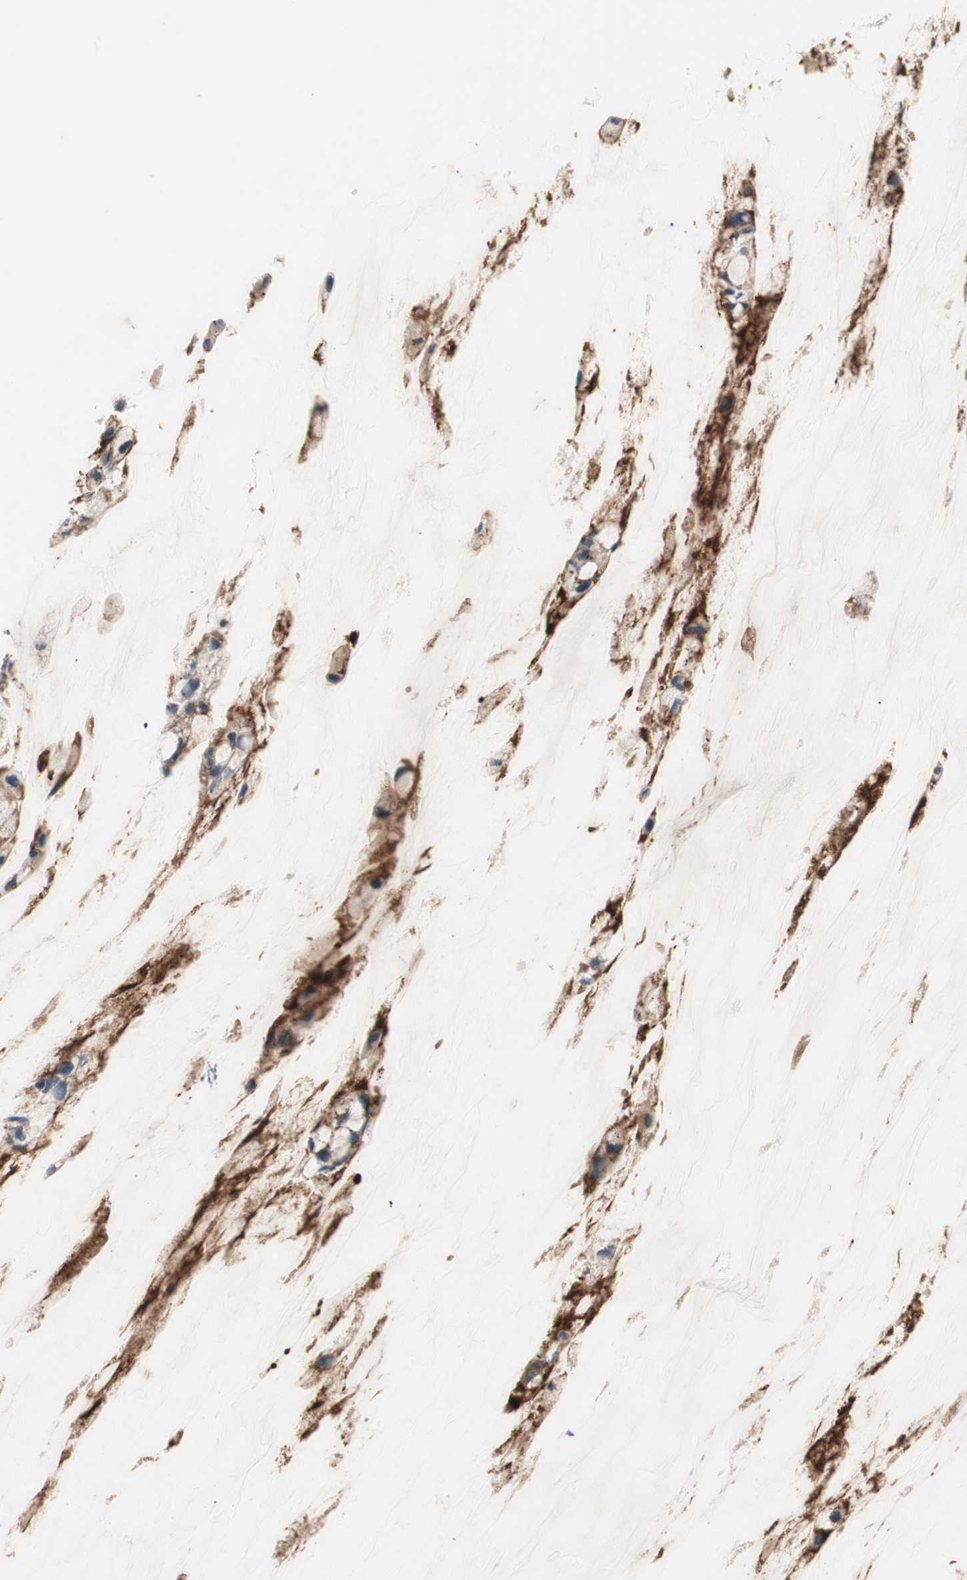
{"staining": {"intensity": "weak", "quantity": ">75%", "location": "cytoplasmic/membranous"}, "tissue": "ovarian cancer", "cell_type": "Tumor cells", "image_type": "cancer", "snomed": [{"axis": "morphology", "description": "Cystadenocarcinoma, mucinous, NOS"}, {"axis": "topography", "description": "Ovary"}], "caption": "High-magnification brightfield microscopy of ovarian cancer stained with DAB (brown) and counterstained with hematoxylin (blue). tumor cells exhibit weak cytoplasmic/membranous expression is present in approximately>75% of cells.", "gene": "ITGB4", "patient": {"sex": "female", "age": 39}}